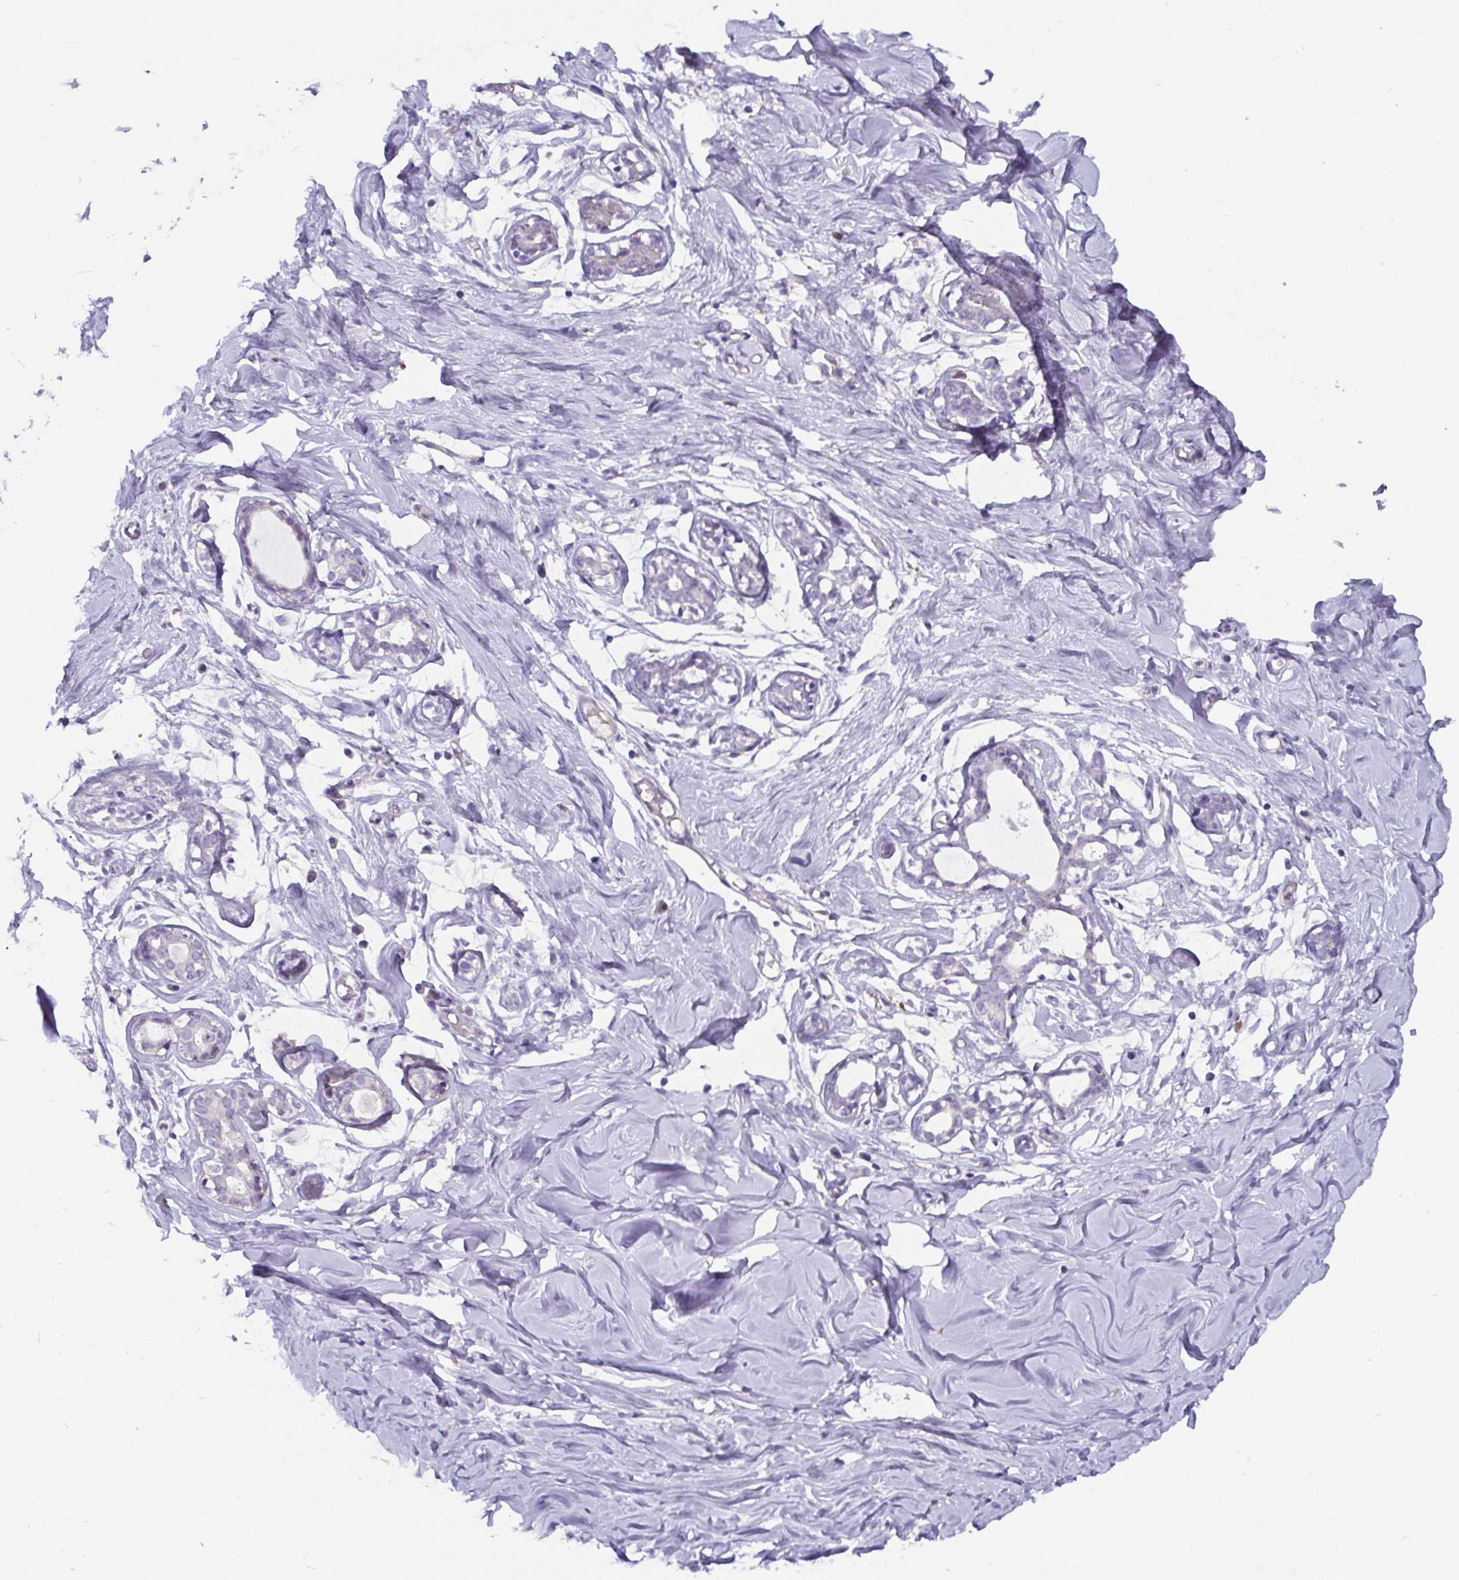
{"staining": {"intensity": "negative", "quantity": "none", "location": "none"}, "tissue": "breast", "cell_type": "Adipocytes", "image_type": "normal", "snomed": [{"axis": "morphology", "description": "Normal tissue, NOS"}, {"axis": "topography", "description": "Breast"}], "caption": "High power microscopy micrograph of an immunohistochemistry (IHC) photomicrograph of unremarkable breast, revealing no significant staining in adipocytes. (Stains: DAB immunohistochemistry (IHC) with hematoxylin counter stain, Microscopy: brightfield microscopy at high magnification).", "gene": "ADAMTS6", "patient": {"sex": "female", "age": 27}}